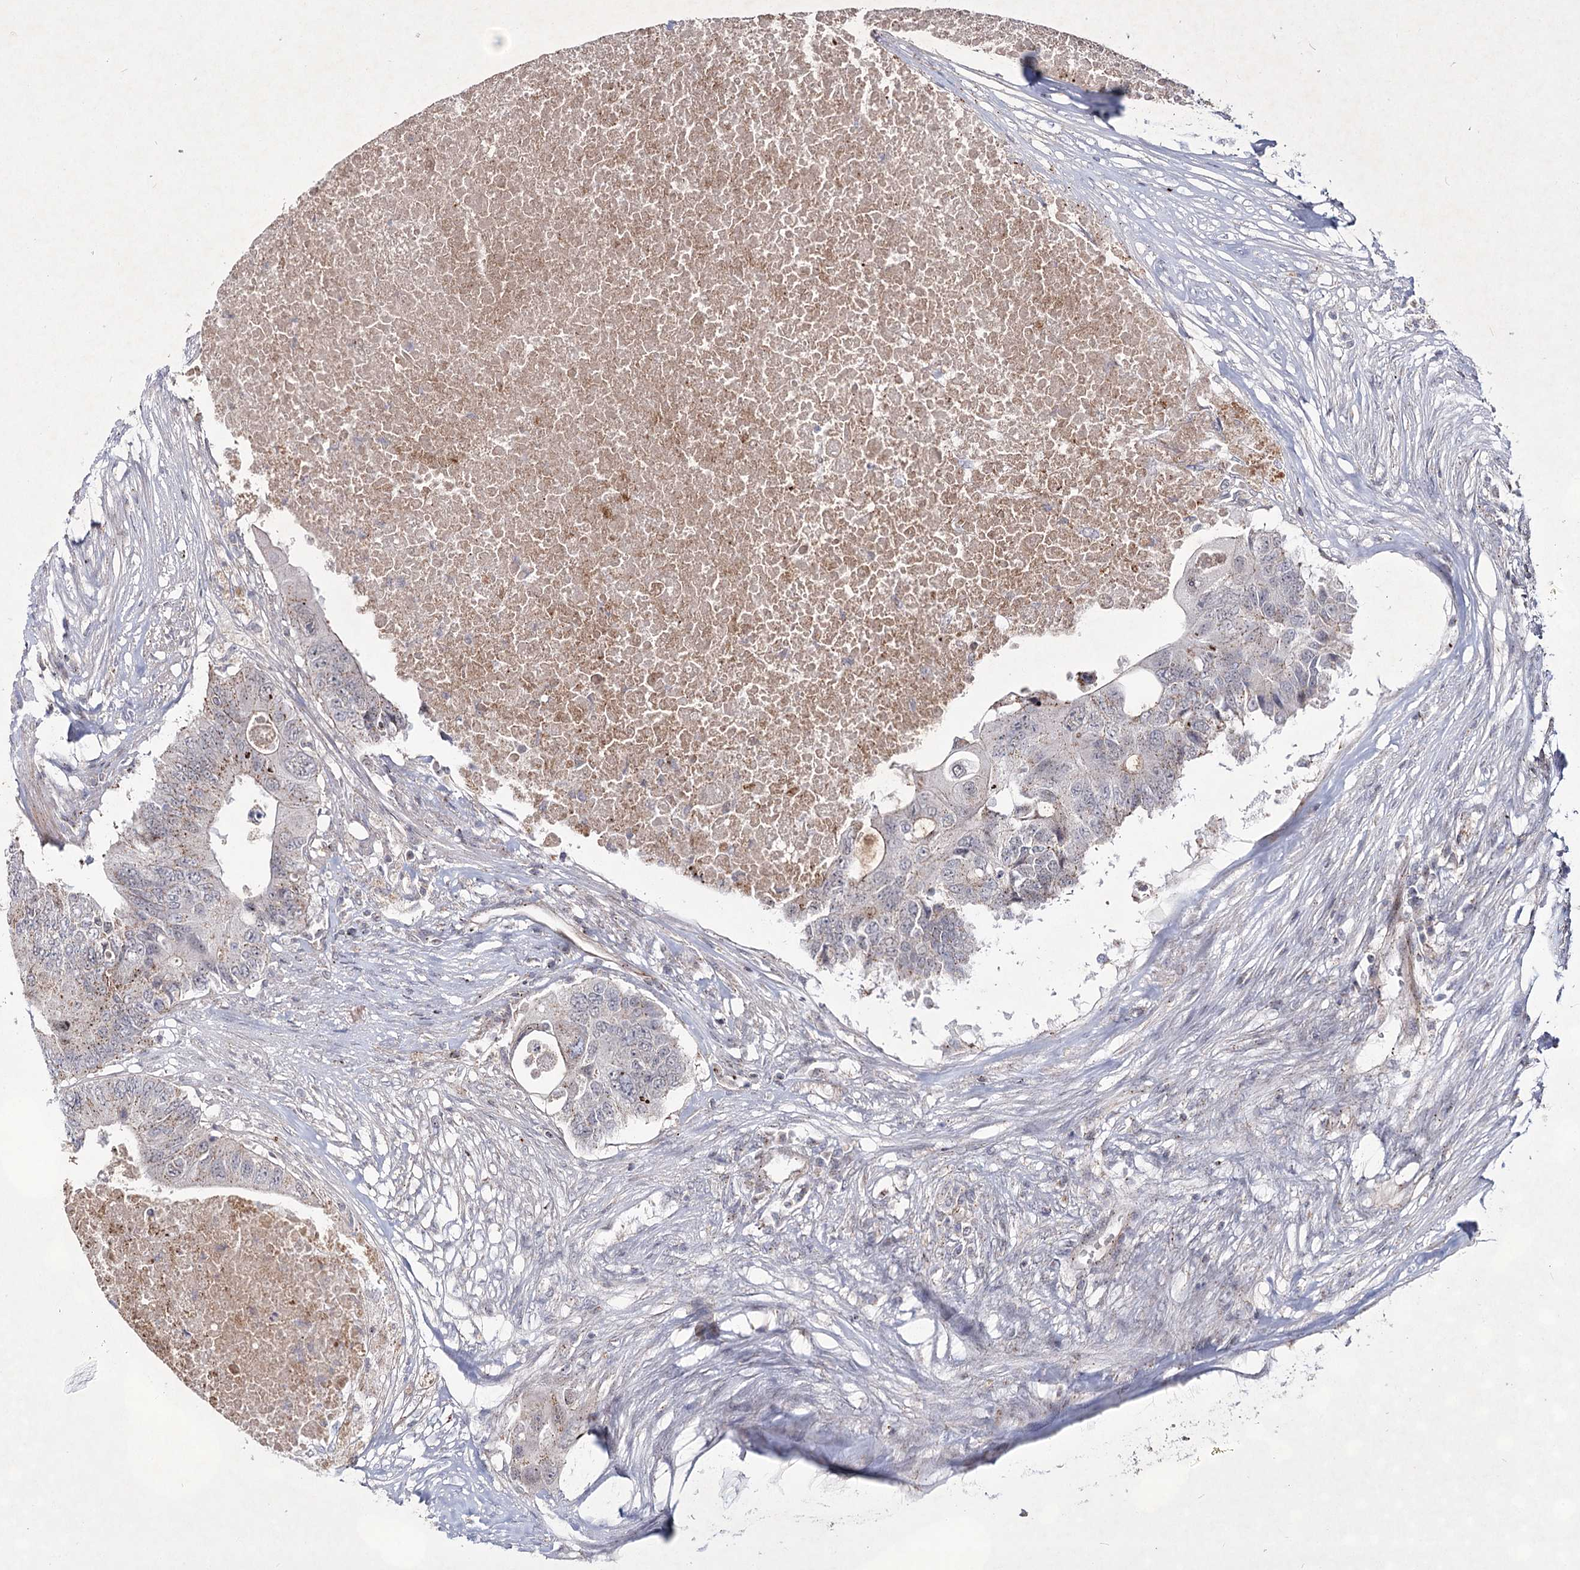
{"staining": {"intensity": "moderate", "quantity": "<25%", "location": "cytoplasmic/membranous"}, "tissue": "colorectal cancer", "cell_type": "Tumor cells", "image_type": "cancer", "snomed": [{"axis": "morphology", "description": "Adenocarcinoma, NOS"}, {"axis": "topography", "description": "Colon"}], "caption": "Adenocarcinoma (colorectal) tissue reveals moderate cytoplasmic/membranous positivity in about <25% of tumor cells, visualized by immunohistochemistry.", "gene": "ATL2", "patient": {"sex": "male", "age": 71}}